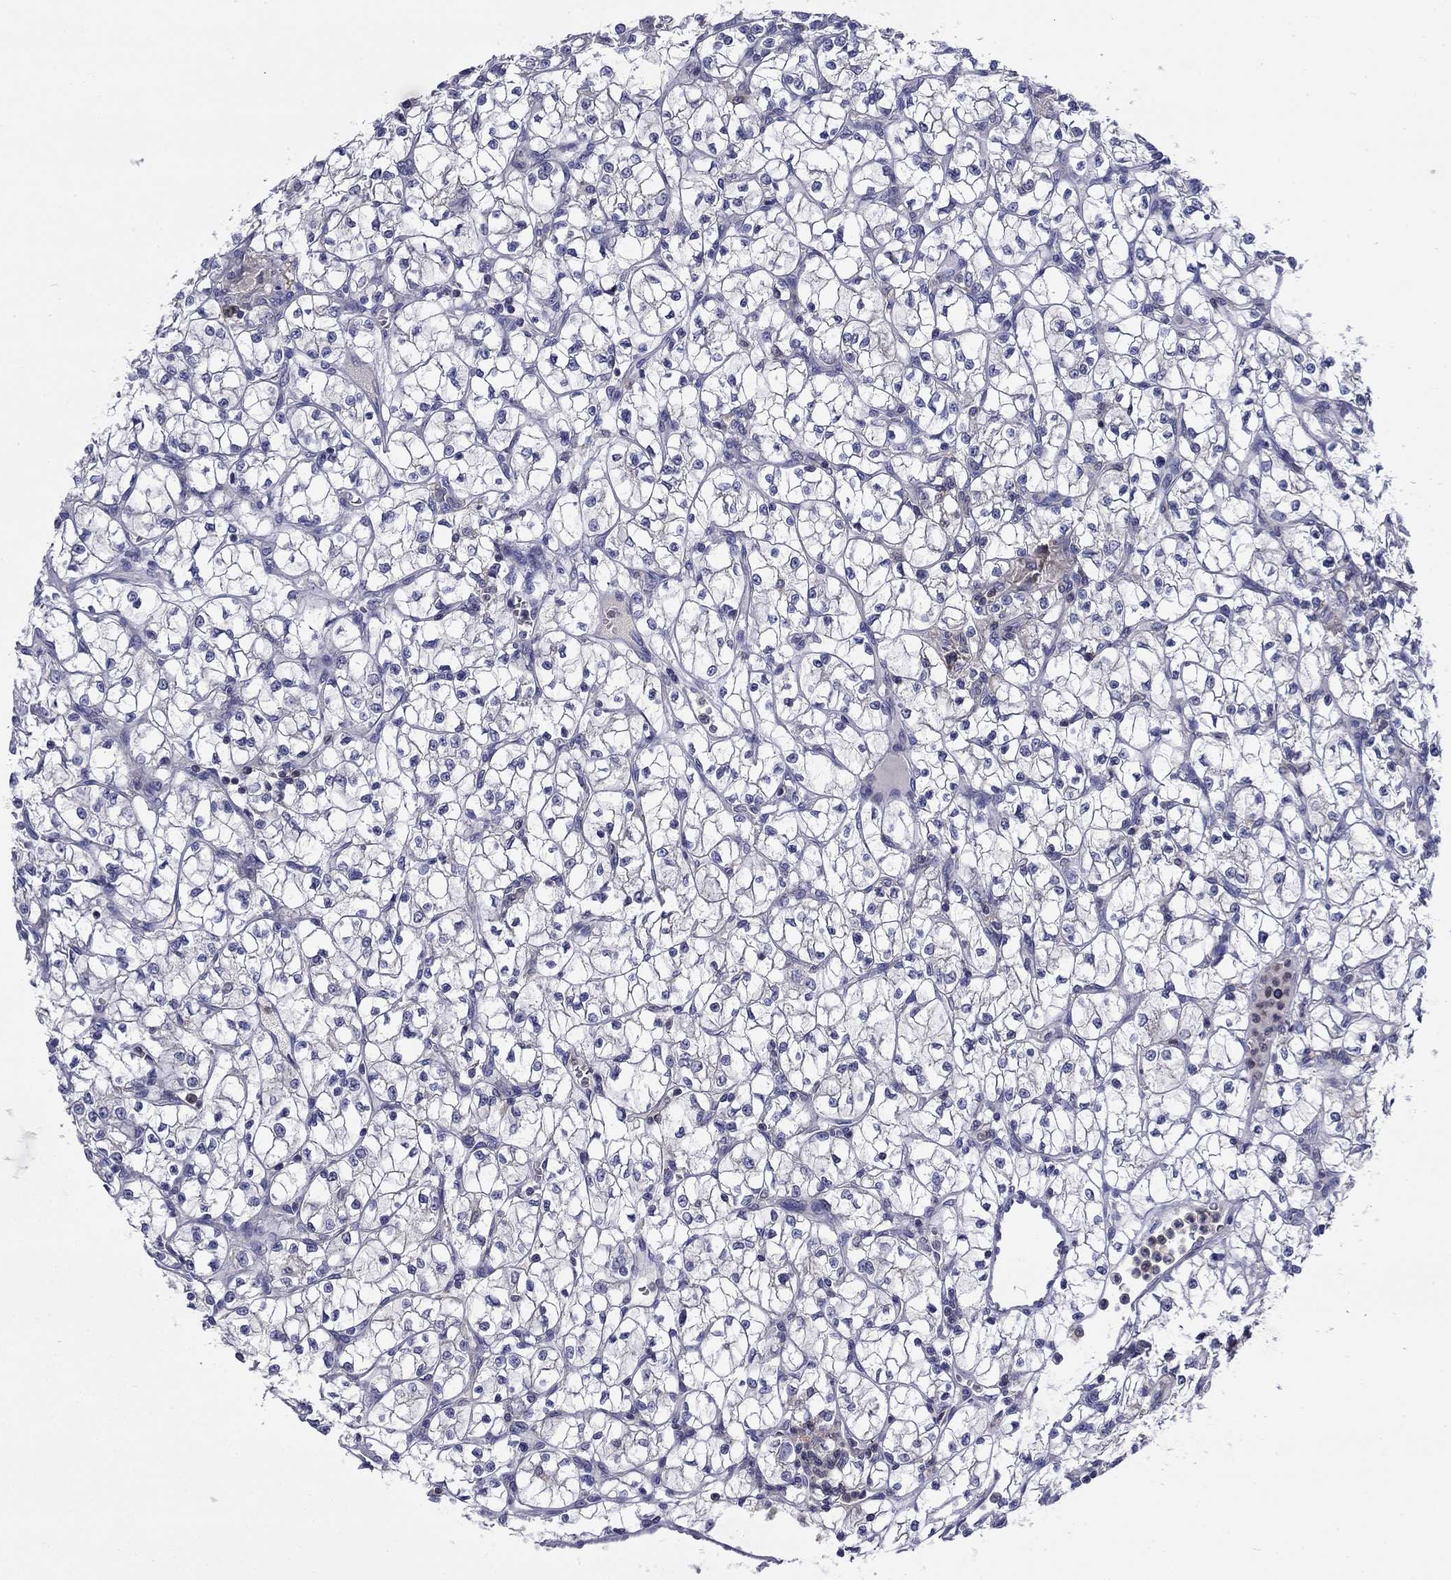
{"staining": {"intensity": "negative", "quantity": "none", "location": "none"}, "tissue": "renal cancer", "cell_type": "Tumor cells", "image_type": "cancer", "snomed": [{"axis": "morphology", "description": "Adenocarcinoma, NOS"}, {"axis": "topography", "description": "Kidney"}], "caption": "This is an immunohistochemistry (IHC) image of human renal cancer (adenocarcinoma). There is no expression in tumor cells.", "gene": "POU2F2", "patient": {"sex": "female", "age": 64}}